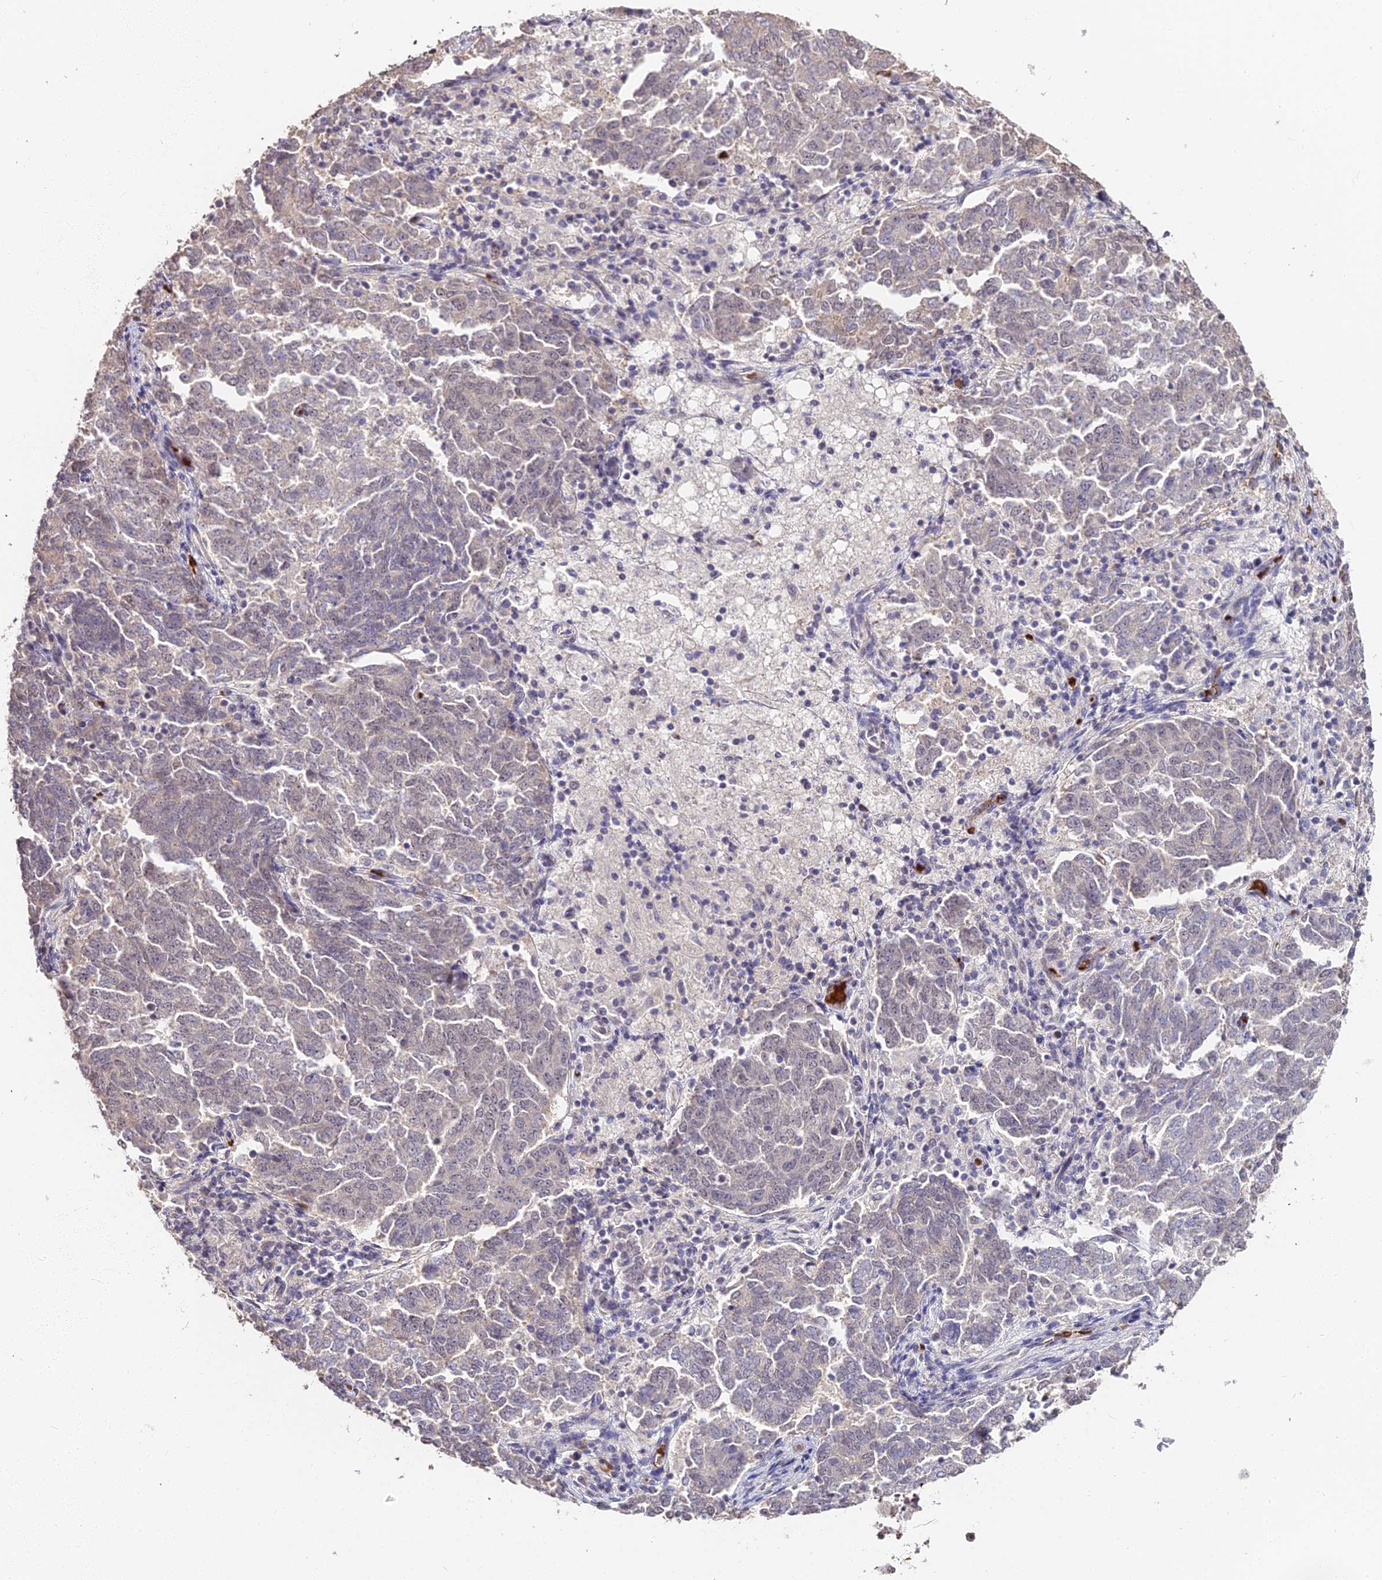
{"staining": {"intensity": "negative", "quantity": "none", "location": "none"}, "tissue": "endometrial cancer", "cell_type": "Tumor cells", "image_type": "cancer", "snomed": [{"axis": "morphology", "description": "Adenocarcinoma, NOS"}, {"axis": "topography", "description": "Endometrium"}], "caption": "Immunohistochemical staining of human endometrial cancer demonstrates no significant expression in tumor cells. The staining is performed using DAB brown chromogen with nuclei counter-stained in using hematoxylin.", "gene": "ZDBF2", "patient": {"sex": "female", "age": 80}}